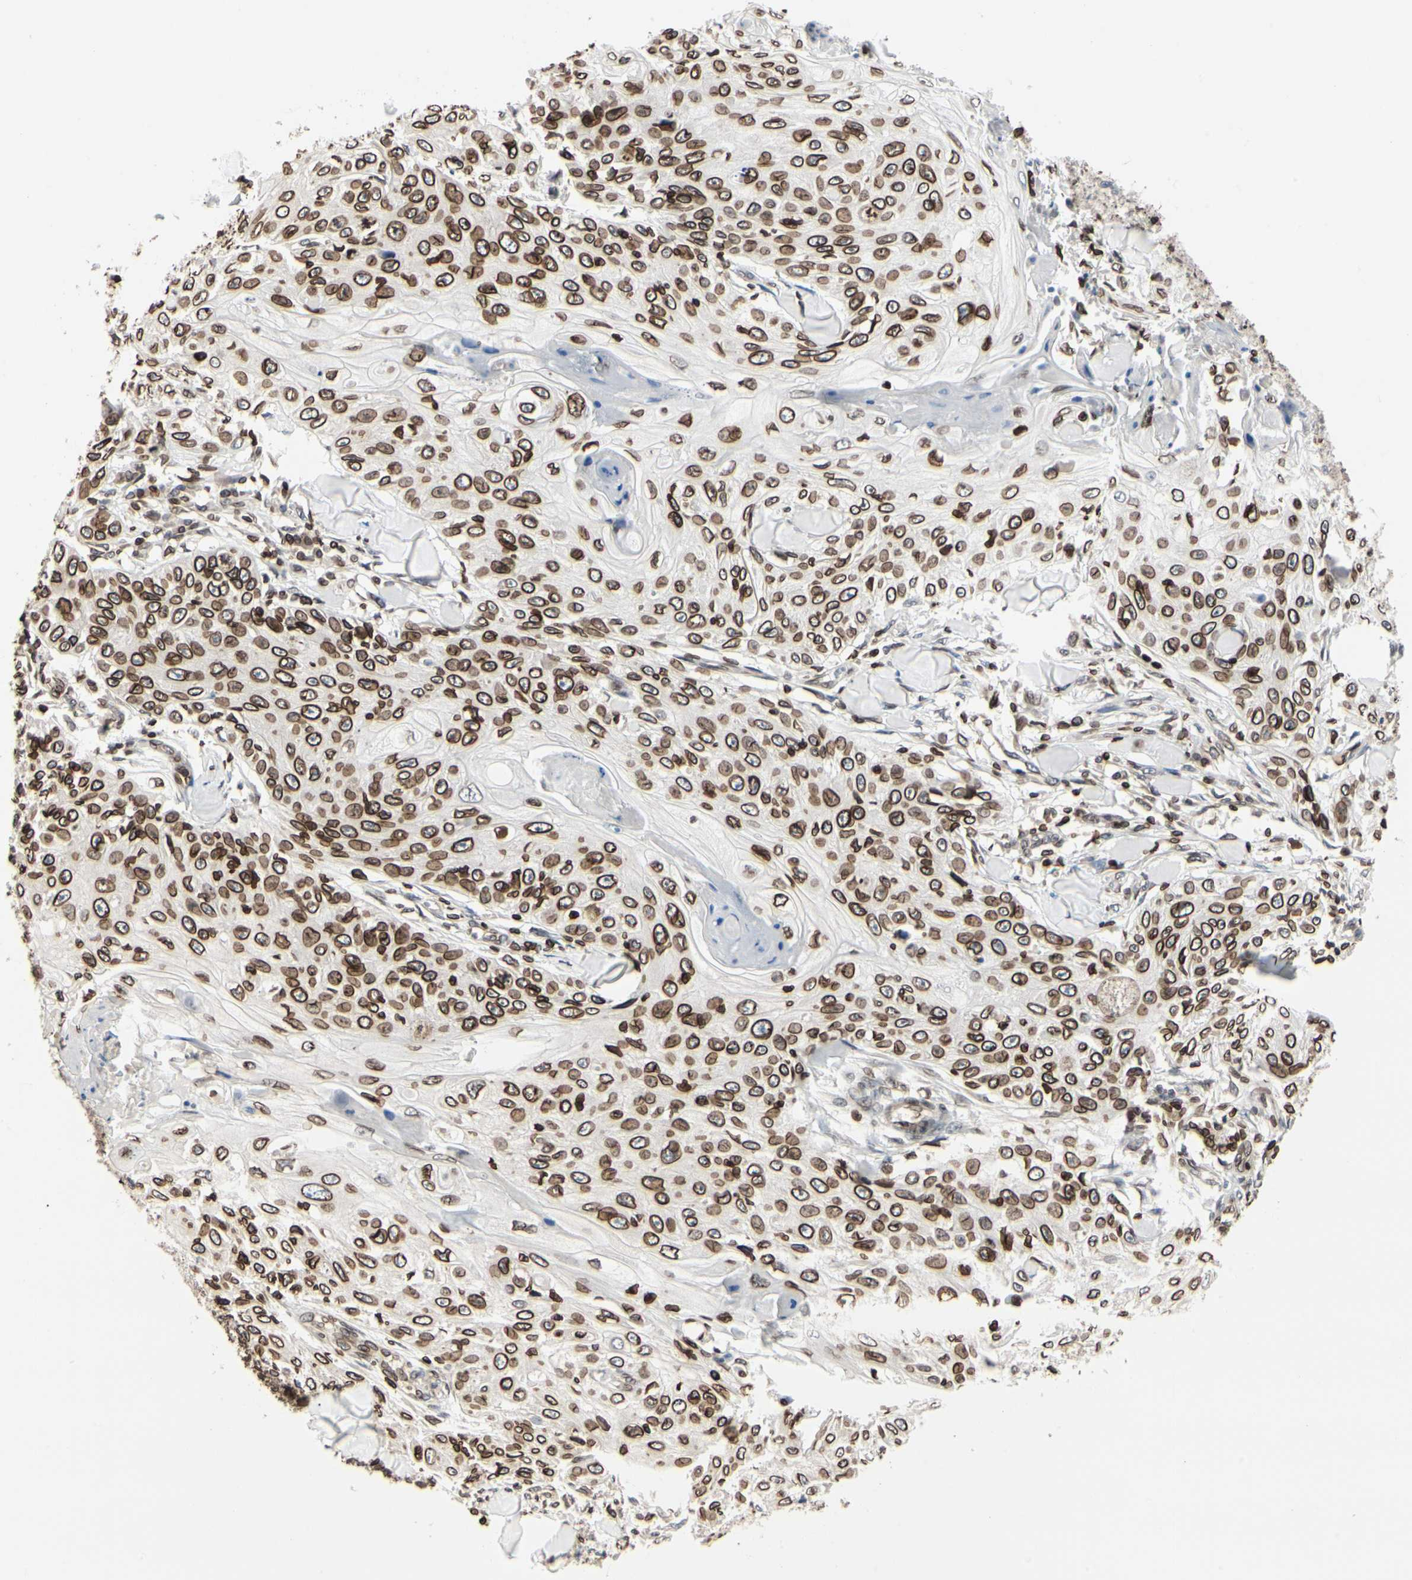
{"staining": {"intensity": "strong", "quantity": ">75%", "location": "cytoplasmic/membranous,nuclear"}, "tissue": "skin cancer", "cell_type": "Tumor cells", "image_type": "cancer", "snomed": [{"axis": "morphology", "description": "Squamous cell carcinoma, NOS"}, {"axis": "topography", "description": "Skin"}], "caption": "Immunohistochemical staining of human squamous cell carcinoma (skin) reveals strong cytoplasmic/membranous and nuclear protein staining in about >75% of tumor cells.", "gene": "TMPO", "patient": {"sex": "male", "age": 86}}